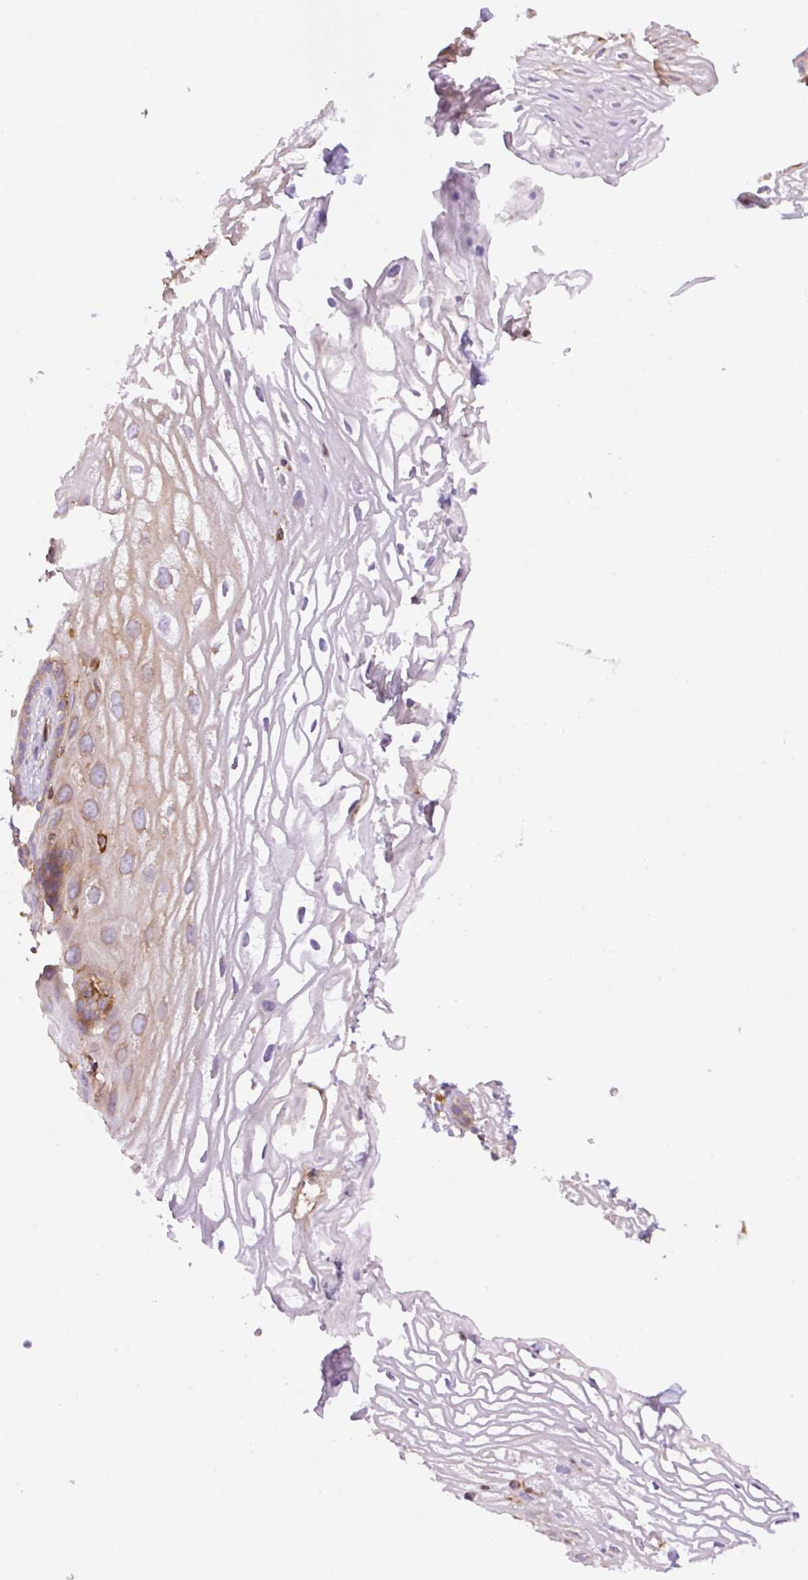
{"staining": {"intensity": "moderate", "quantity": "25%-75%", "location": "cytoplasmic/membranous"}, "tissue": "vagina", "cell_type": "Squamous epithelial cells", "image_type": "normal", "snomed": [{"axis": "morphology", "description": "Normal tissue, NOS"}, {"axis": "morphology", "description": "Adenocarcinoma, NOS"}, {"axis": "topography", "description": "Rectum"}, {"axis": "topography", "description": "Vagina"}, {"axis": "topography", "description": "Peripheral nerve tissue"}], "caption": "An image of human vagina stained for a protein exhibits moderate cytoplasmic/membranous brown staining in squamous epithelial cells. The protein is stained brown, and the nuclei are stained in blue (DAB IHC with brightfield microscopy, high magnification).", "gene": "DNM2", "patient": {"sex": "female", "age": 71}}